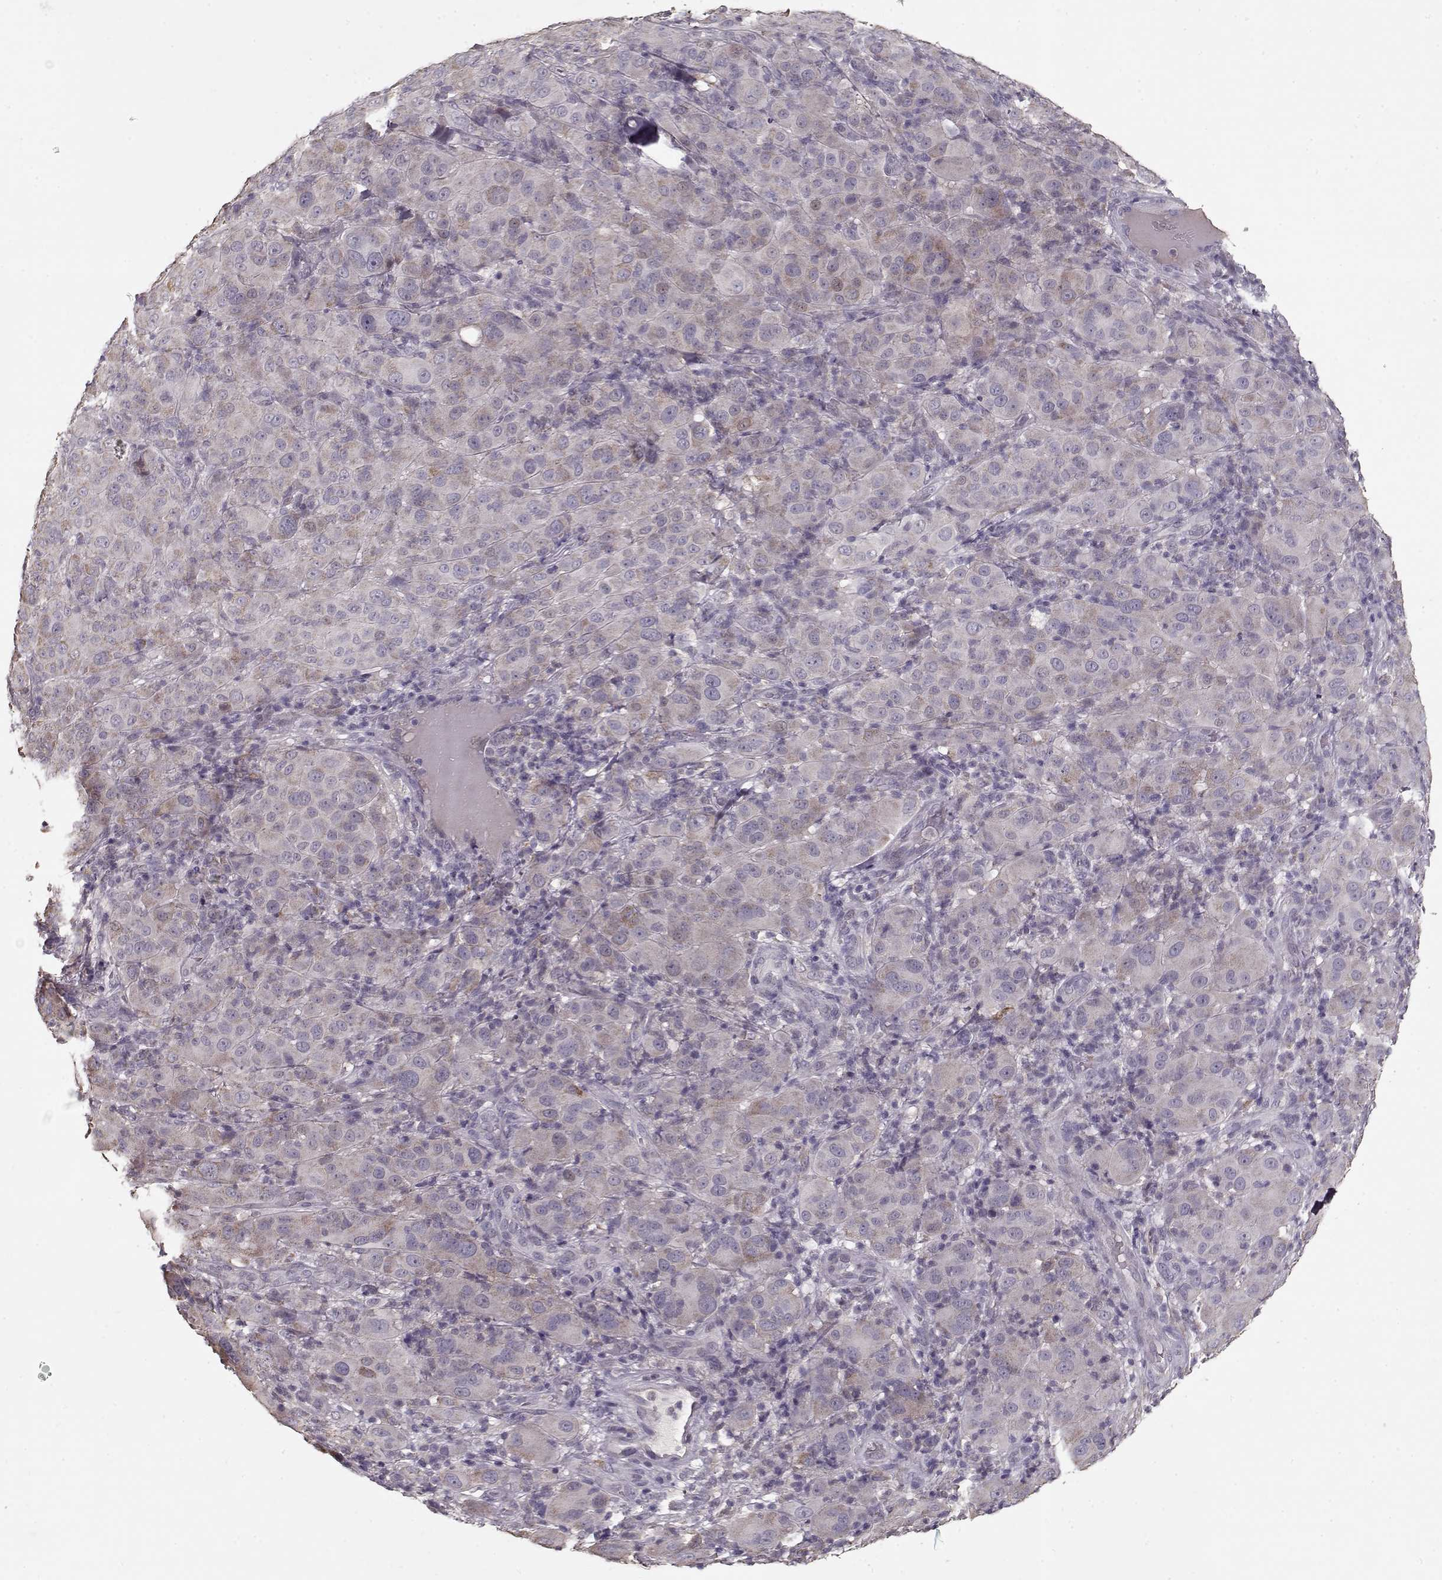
{"staining": {"intensity": "weak", "quantity": ">75%", "location": "cytoplasmic/membranous"}, "tissue": "melanoma", "cell_type": "Tumor cells", "image_type": "cancer", "snomed": [{"axis": "morphology", "description": "Malignant melanoma, NOS"}, {"axis": "topography", "description": "Skin"}], "caption": "IHC of melanoma reveals low levels of weak cytoplasmic/membranous positivity in approximately >75% of tumor cells. (Brightfield microscopy of DAB IHC at high magnification).", "gene": "LAMA2", "patient": {"sex": "female", "age": 87}}